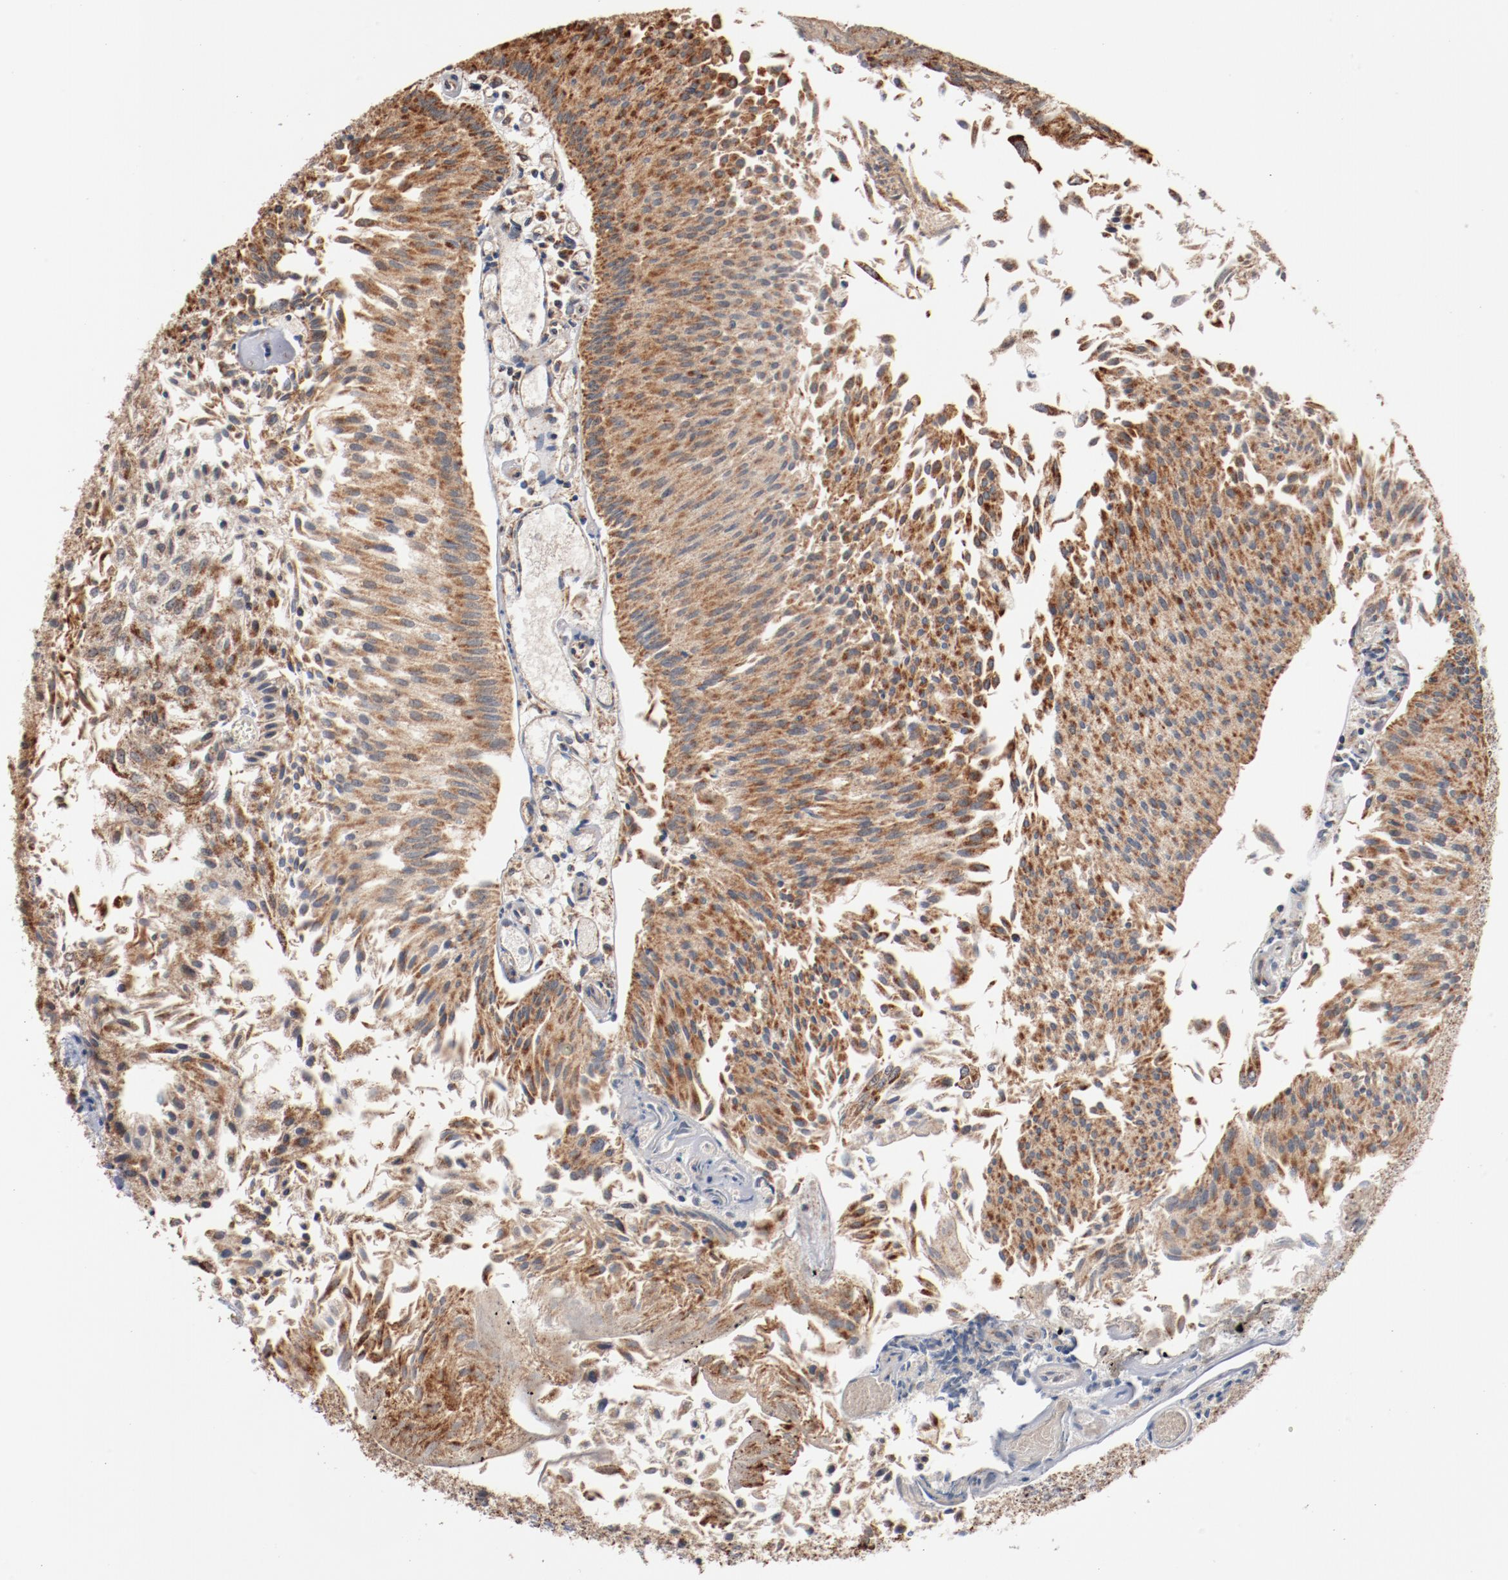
{"staining": {"intensity": "strong", "quantity": ">75%", "location": "cytoplasmic/membranous"}, "tissue": "urothelial cancer", "cell_type": "Tumor cells", "image_type": "cancer", "snomed": [{"axis": "morphology", "description": "Urothelial carcinoma, Low grade"}, {"axis": "topography", "description": "Urinary bladder"}], "caption": "Urothelial cancer was stained to show a protein in brown. There is high levels of strong cytoplasmic/membranous positivity in about >75% of tumor cells.", "gene": "NDUFS4", "patient": {"sex": "male", "age": 86}}